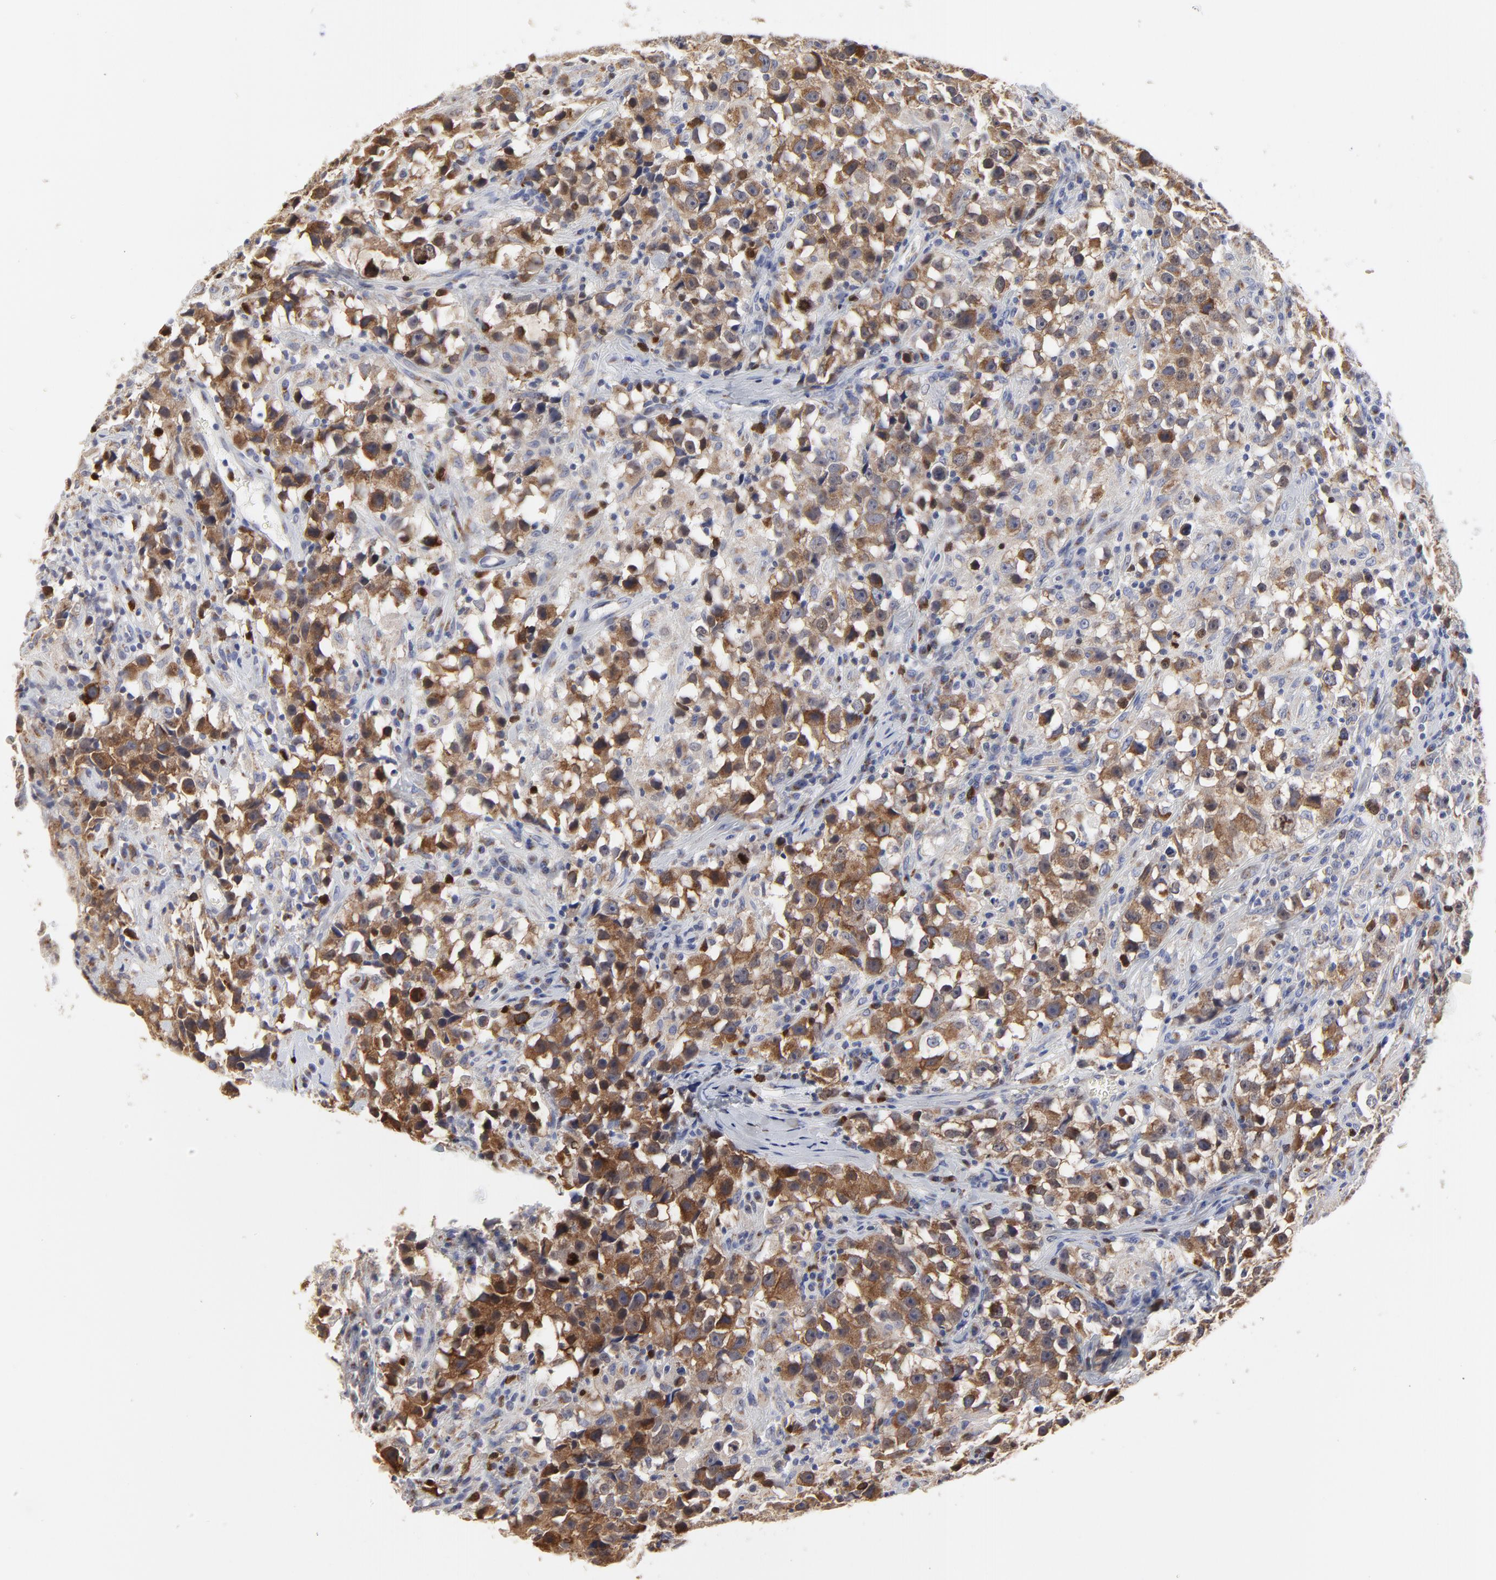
{"staining": {"intensity": "moderate", "quantity": "25%-75%", "location": "cytoplasmic/membranous"}, "tissue": "testis cancer", "cell_type": "Tumor cells", "image_type": "cancer", "snomed": [{"axis": "morphology", "description": "Seminoma, NOS"}, {"axis": "topography", "description": "Testis"}], "caption": "The photomicrograph exhibits immunohistochemical staining of seminoma (testis). There is moderate cytoplasmic/membranous positivity is present in about 25%-75% of tumor cells. Nuclei are stained in blue.", "gene": "NCAPH", "patient": {"sex": "male", "age": 33}}